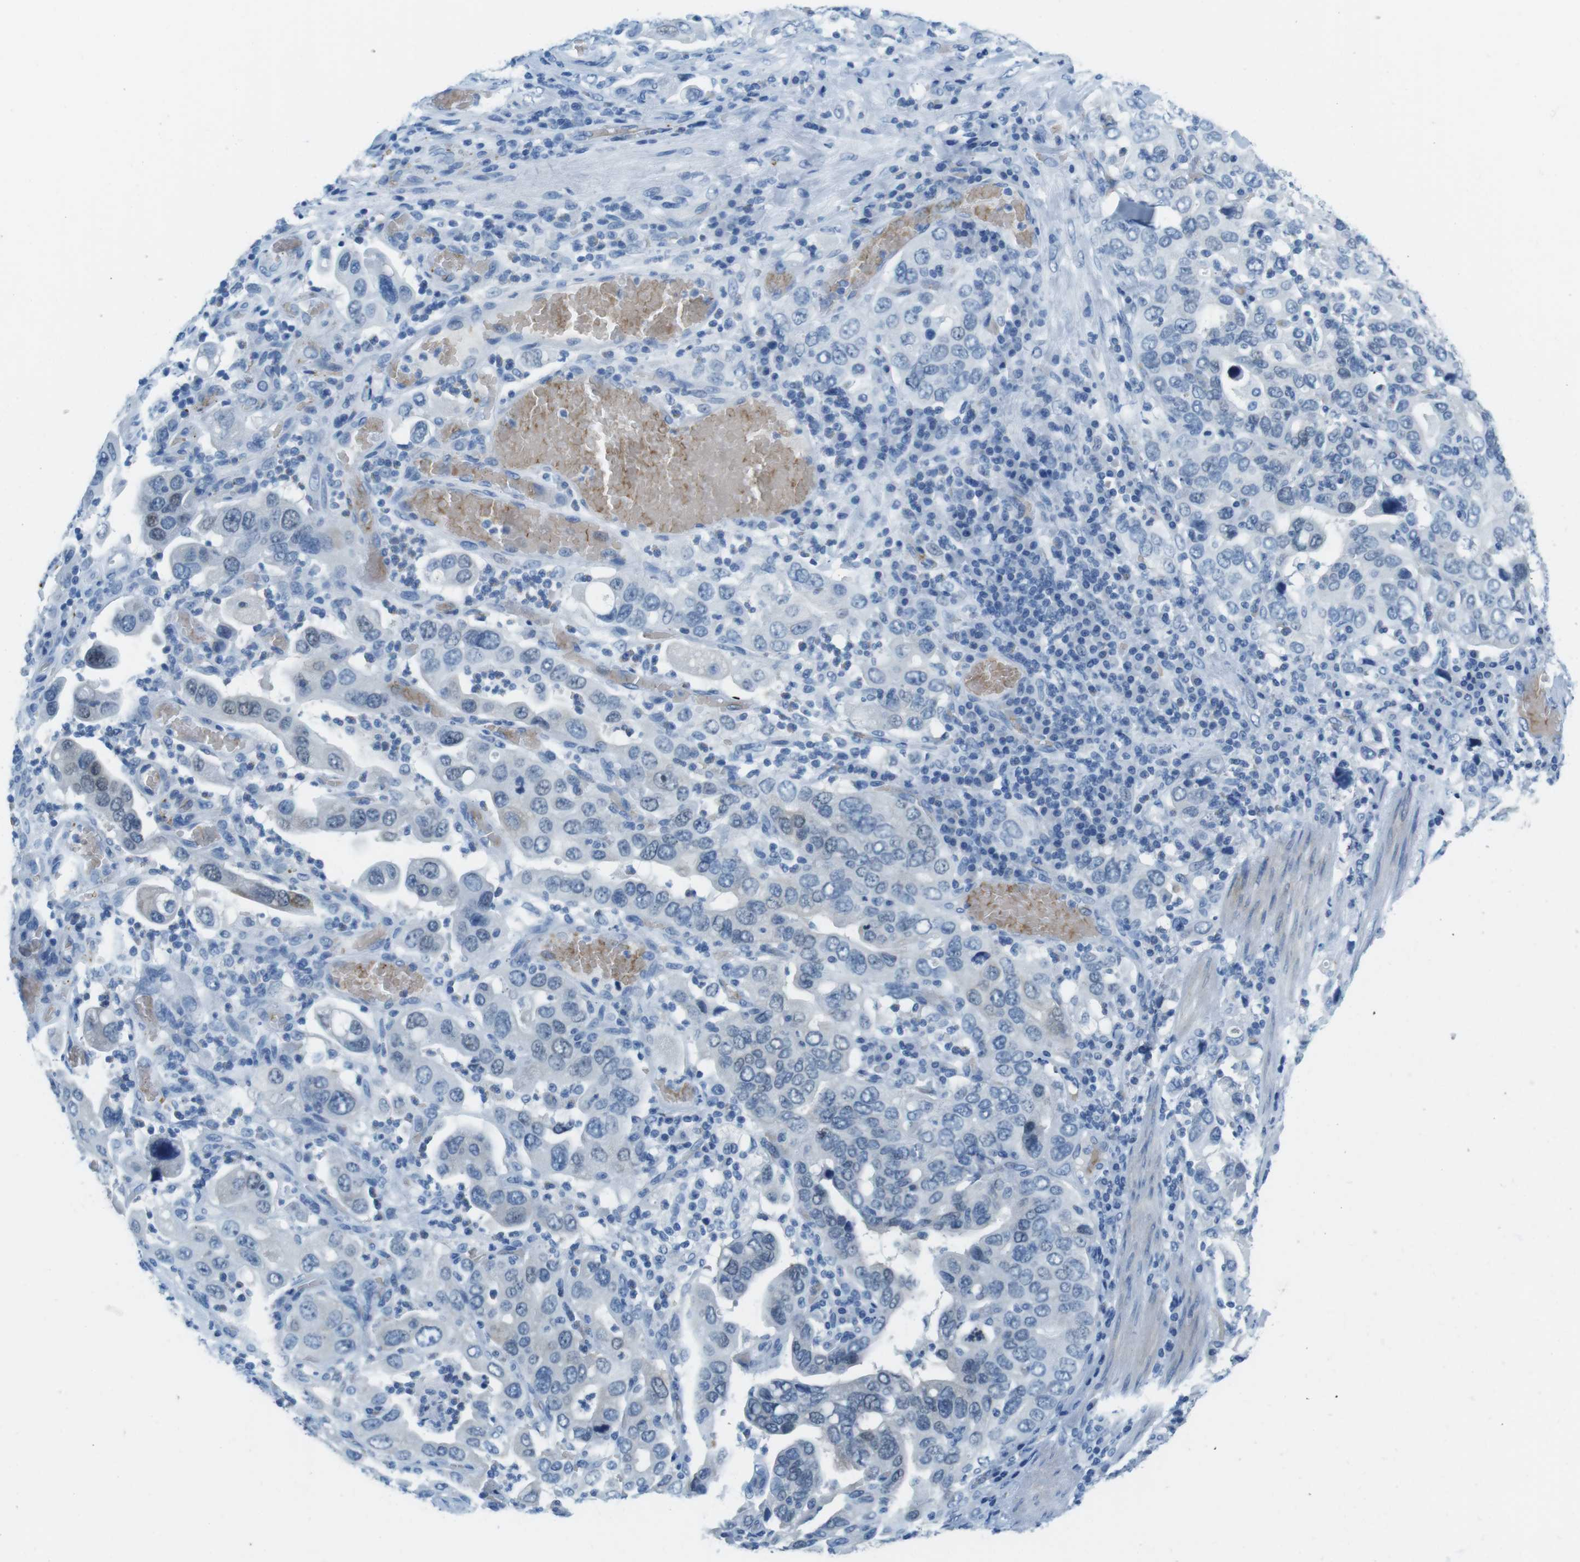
{"staining": {"intensity": "weak", "quantity": "<25%", "location": "nuclear"}, "tissue": "stomach cancer", "cell_type": "Tumor cells", "image_type": "cancer", "snomed": [{"axis": "morphology", "description": "Adenocarcinoma, NOS"}, {"axis": "topography", "description": "Stomach, upper"}], "caption": "Stomach adenocarcinoma was stained to show a protein in brown. There is no significant positivity in tumor cells.", "gene": "TFAP2C", "patient": {"sex": "male", "age": 62}}